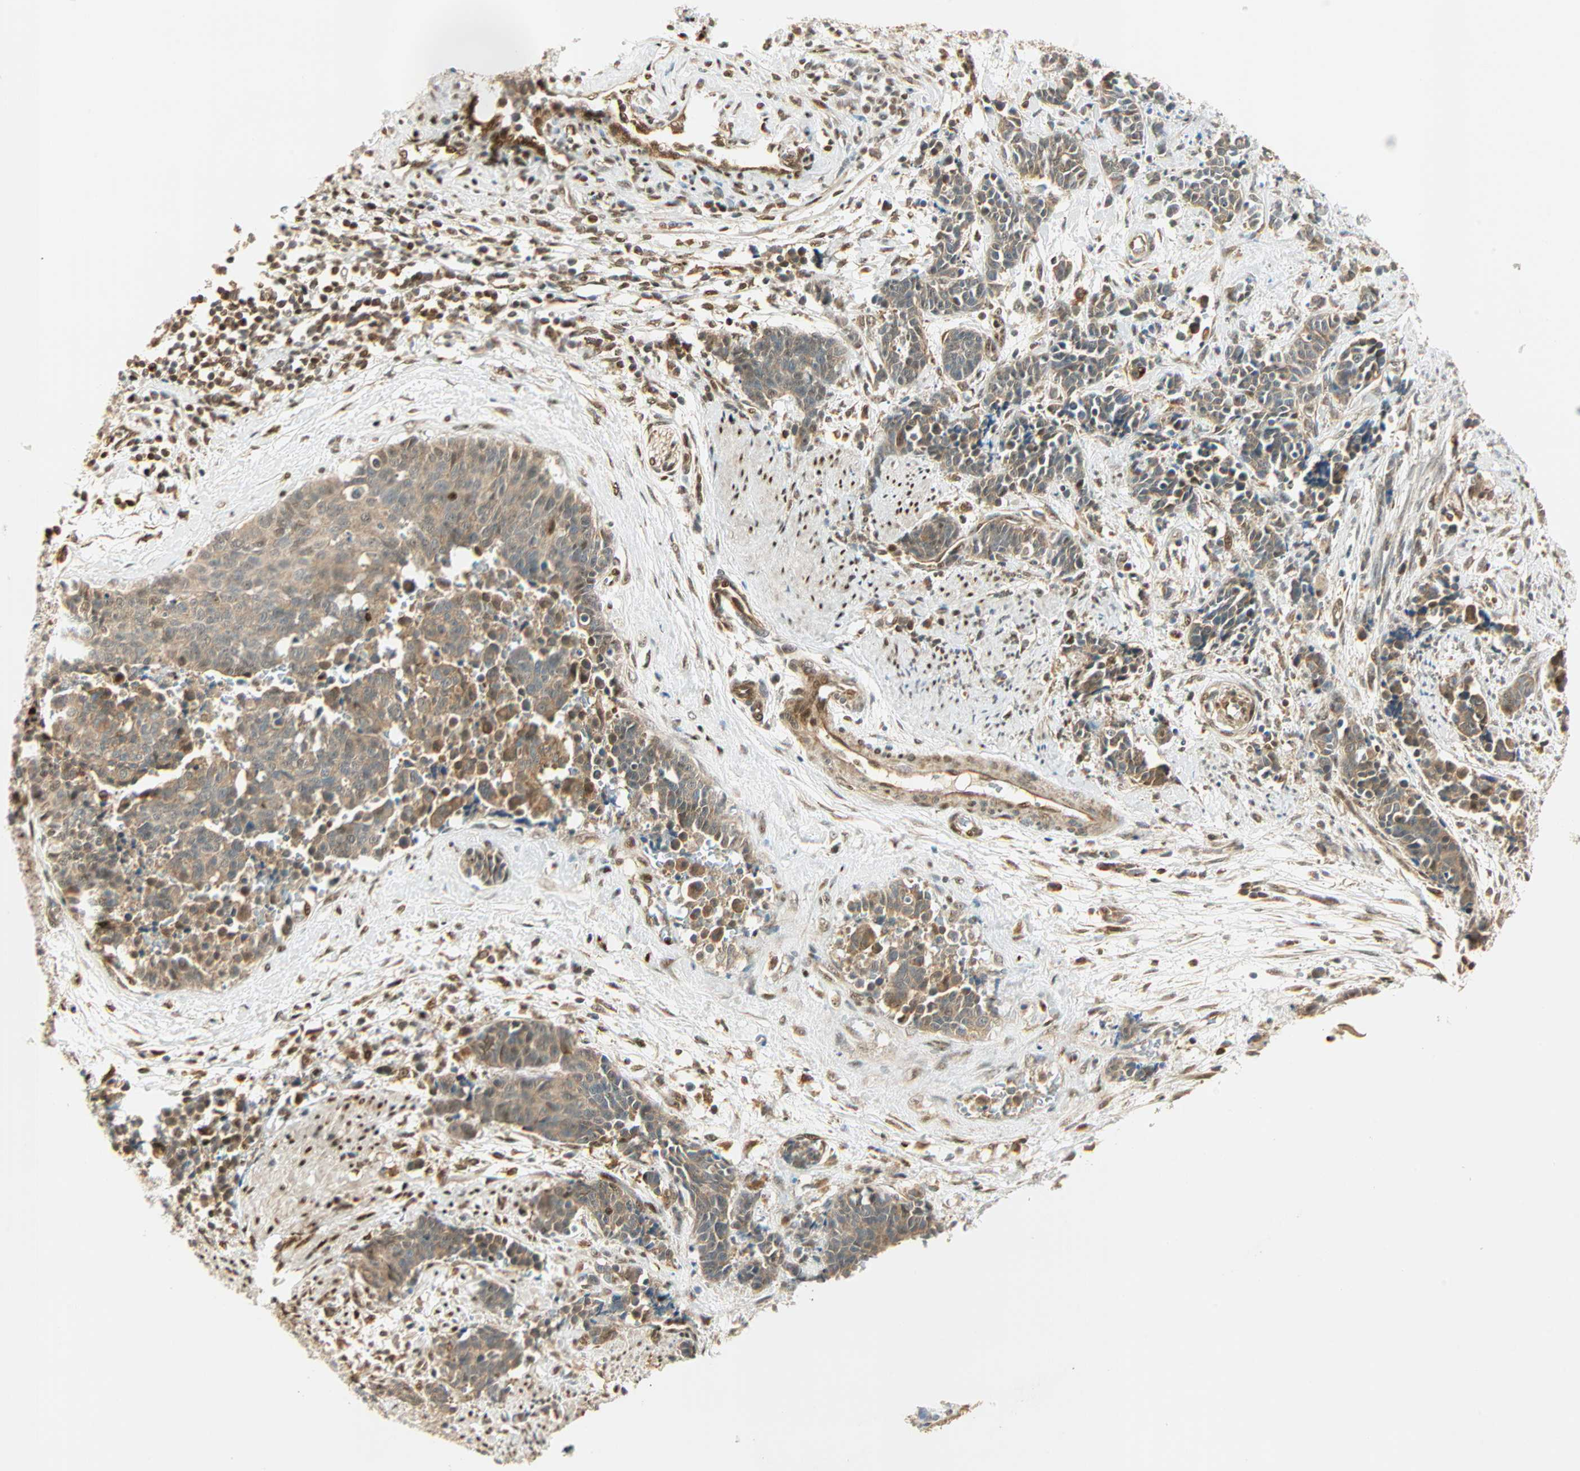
{"staining": {"intensity": "moderate", "quantity": ">75%", "location": "cytoplasmic/membranous"}, "tissue": "cervical cancer", "cell_type": "Tumor cells", "image_type": "cancer", "snomed": [{"axis": "morphology", "description": "Squamous cell carcinoma, NOS"}, {"axis": "topography", "description": "Cervix"}], "caption": "Immunohistochemical staining of cervical cancer (squamous cell carcinoma) demonstrates medium levels of moderate cytoplasmic/membranous expression in approximately >75% of tumor cells. Using DAB (brown) and hematoxylin (blue) stains, captured at high magnification using brightfield microscopy.", "gene": "PNPLA6", "patient": {"sex": "female", "age": 35}}